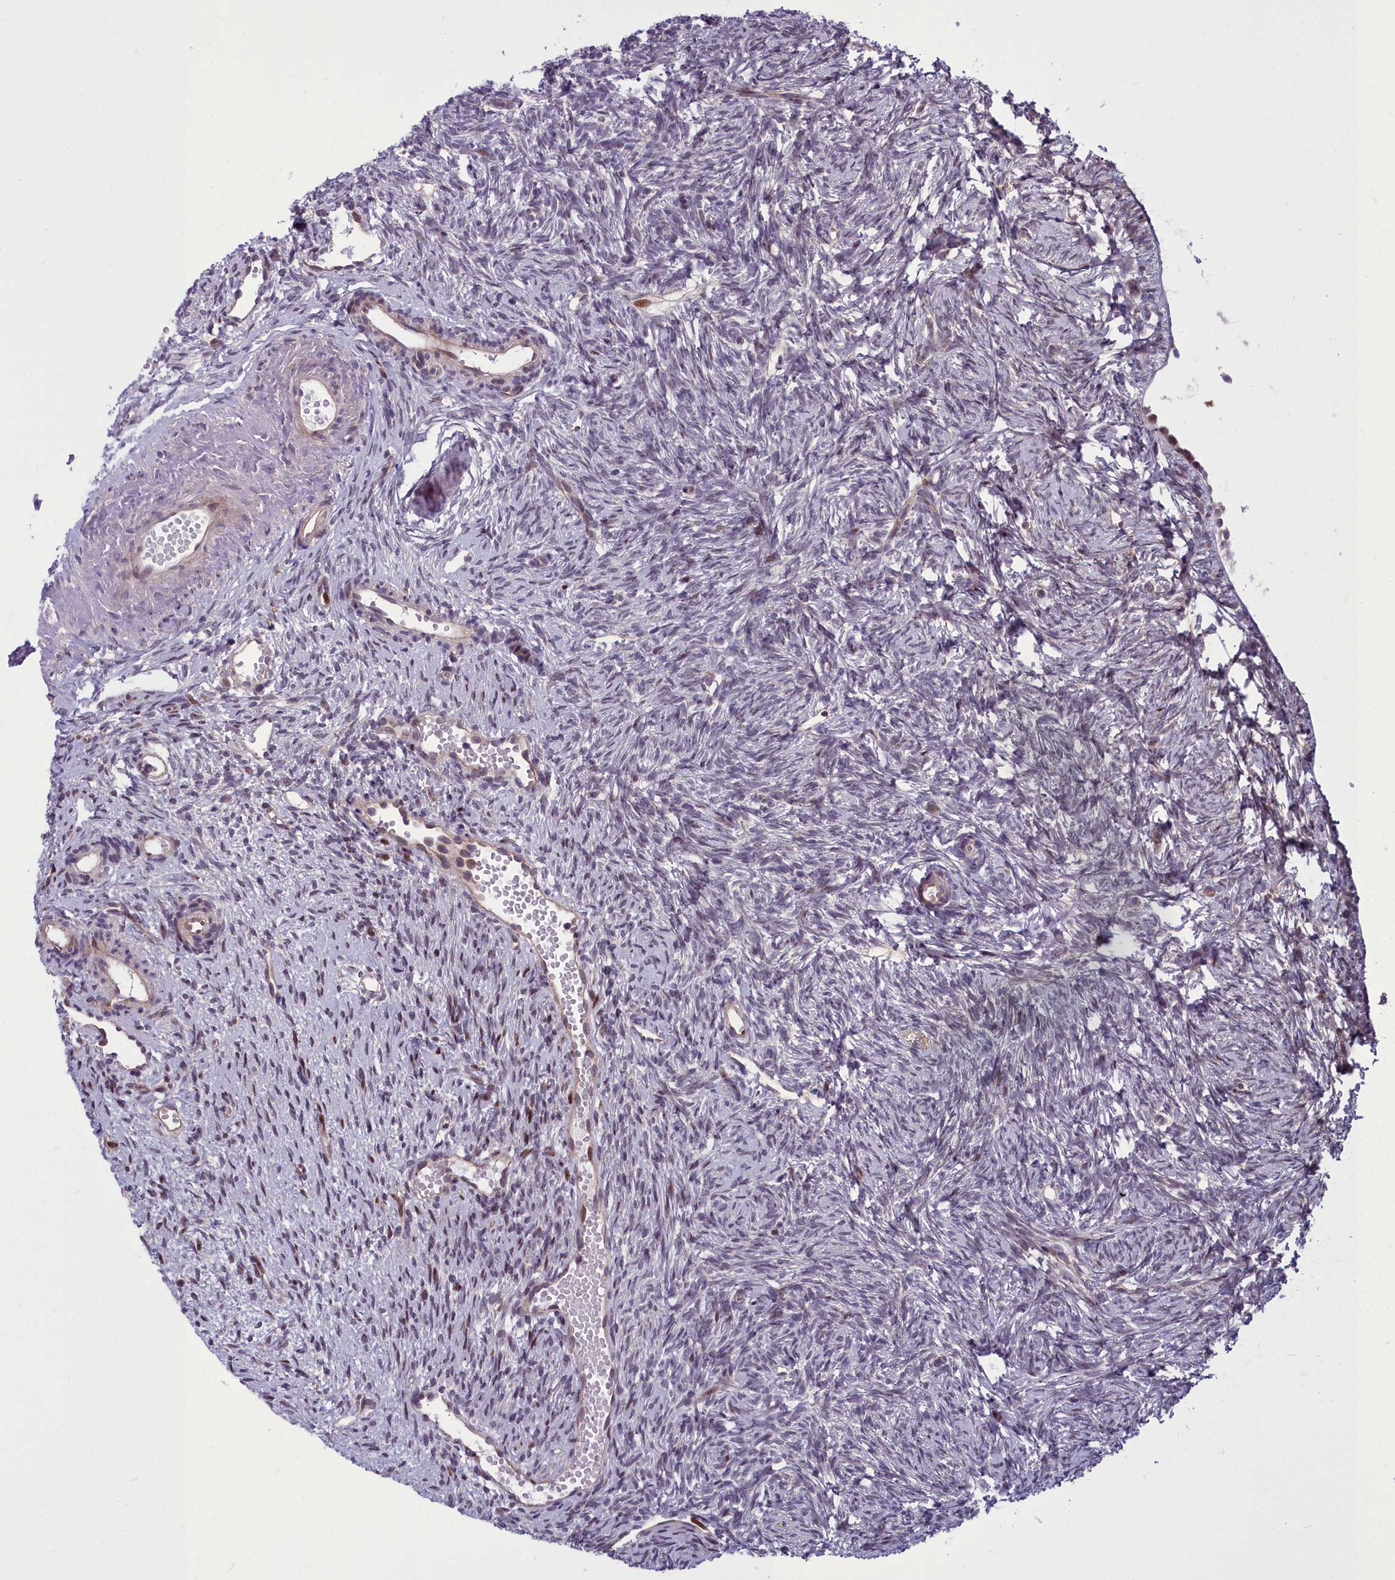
{"staining": {"intensity": "moderate", "quantity": ">75%", "location": "cytoplasmic/membranous"}, "tissue": "ovary", "cell_type": "Follicle cells", "image_type": "normal", "snomed": [{"axis": "morphology", "description": "Normal tissue, NOS"}, {"axis": "topography", "description": "Ovary"}], "caption": "A high-resolution histopathology image shows immunohistochemistry staining of benign ovary, which displays moderate cytoplasmic/membranous positivity in about >75% of follicle cells. (brown staining indicates protein expression, while blue staining denotes nuclei).", "gene": "AP1M1", "patient": {"sex": "female", "age": 51}}